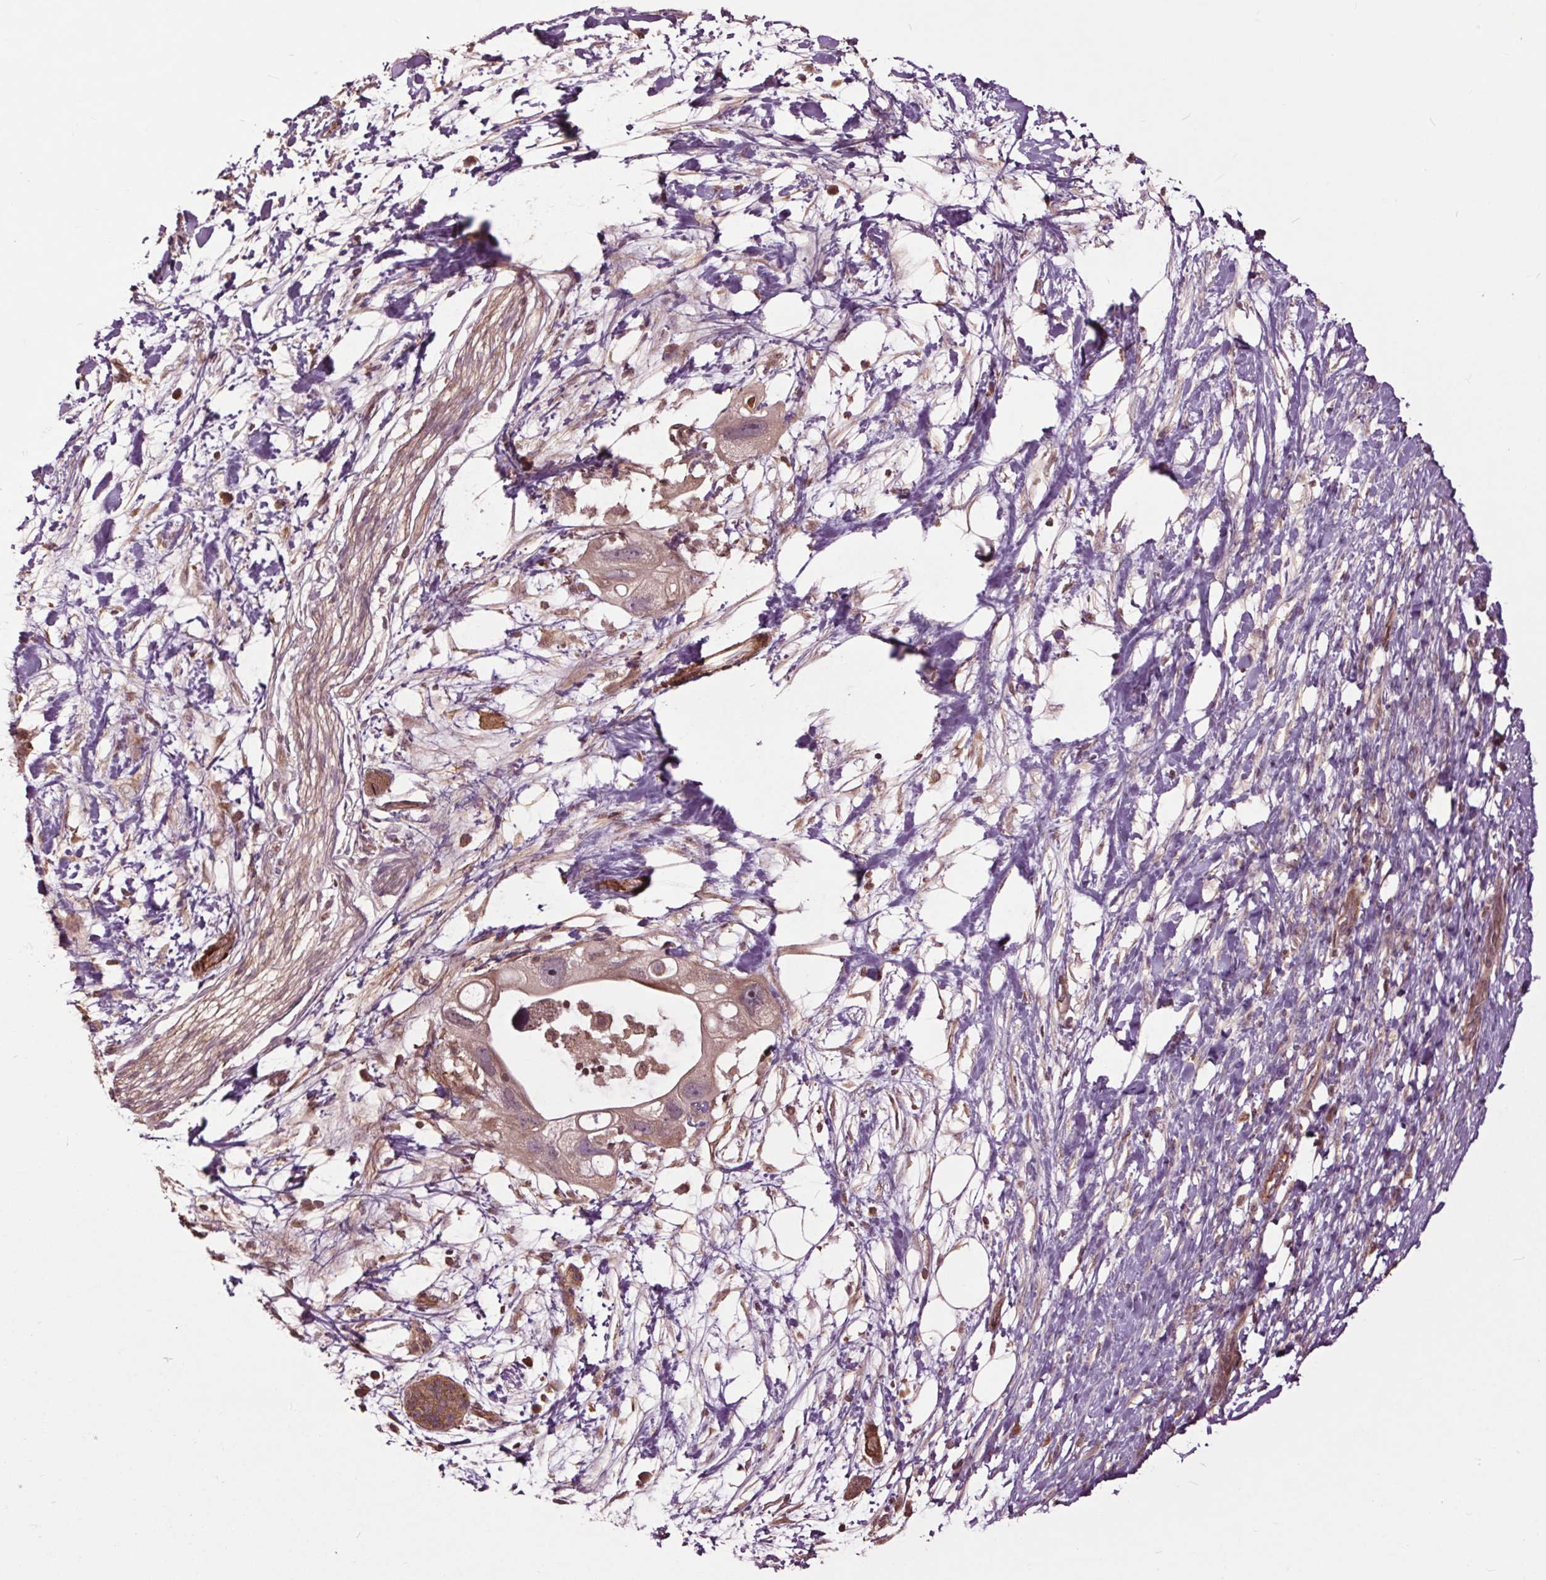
{"staining": {"intensity": "weak", "quantity": ">75%", "location": "cytoplasmic/membranous"}, "tissue": "pancreatic cancer", "cell_type": "Tumor cells", "image_type": "cancer", "snomed": [{"axis": "morphology", "description": "Adenocarcinoma, NOS"}, {"axis": "topography", "description": "Pancreas"}], "caption": "IHC photomicrograph of neoplastic tissue: human adenocarcinoma (pancreatic) stained using immunohistochemistry (IHC) demonstrates low levels of weak protein expression localized specifically in the cytoplasmic/membranous of tumor cells, appearing as a cytoplasmic/membranous brown color.", "gene": "CEP95", "patient": {"sex": "female", "age": 72}}